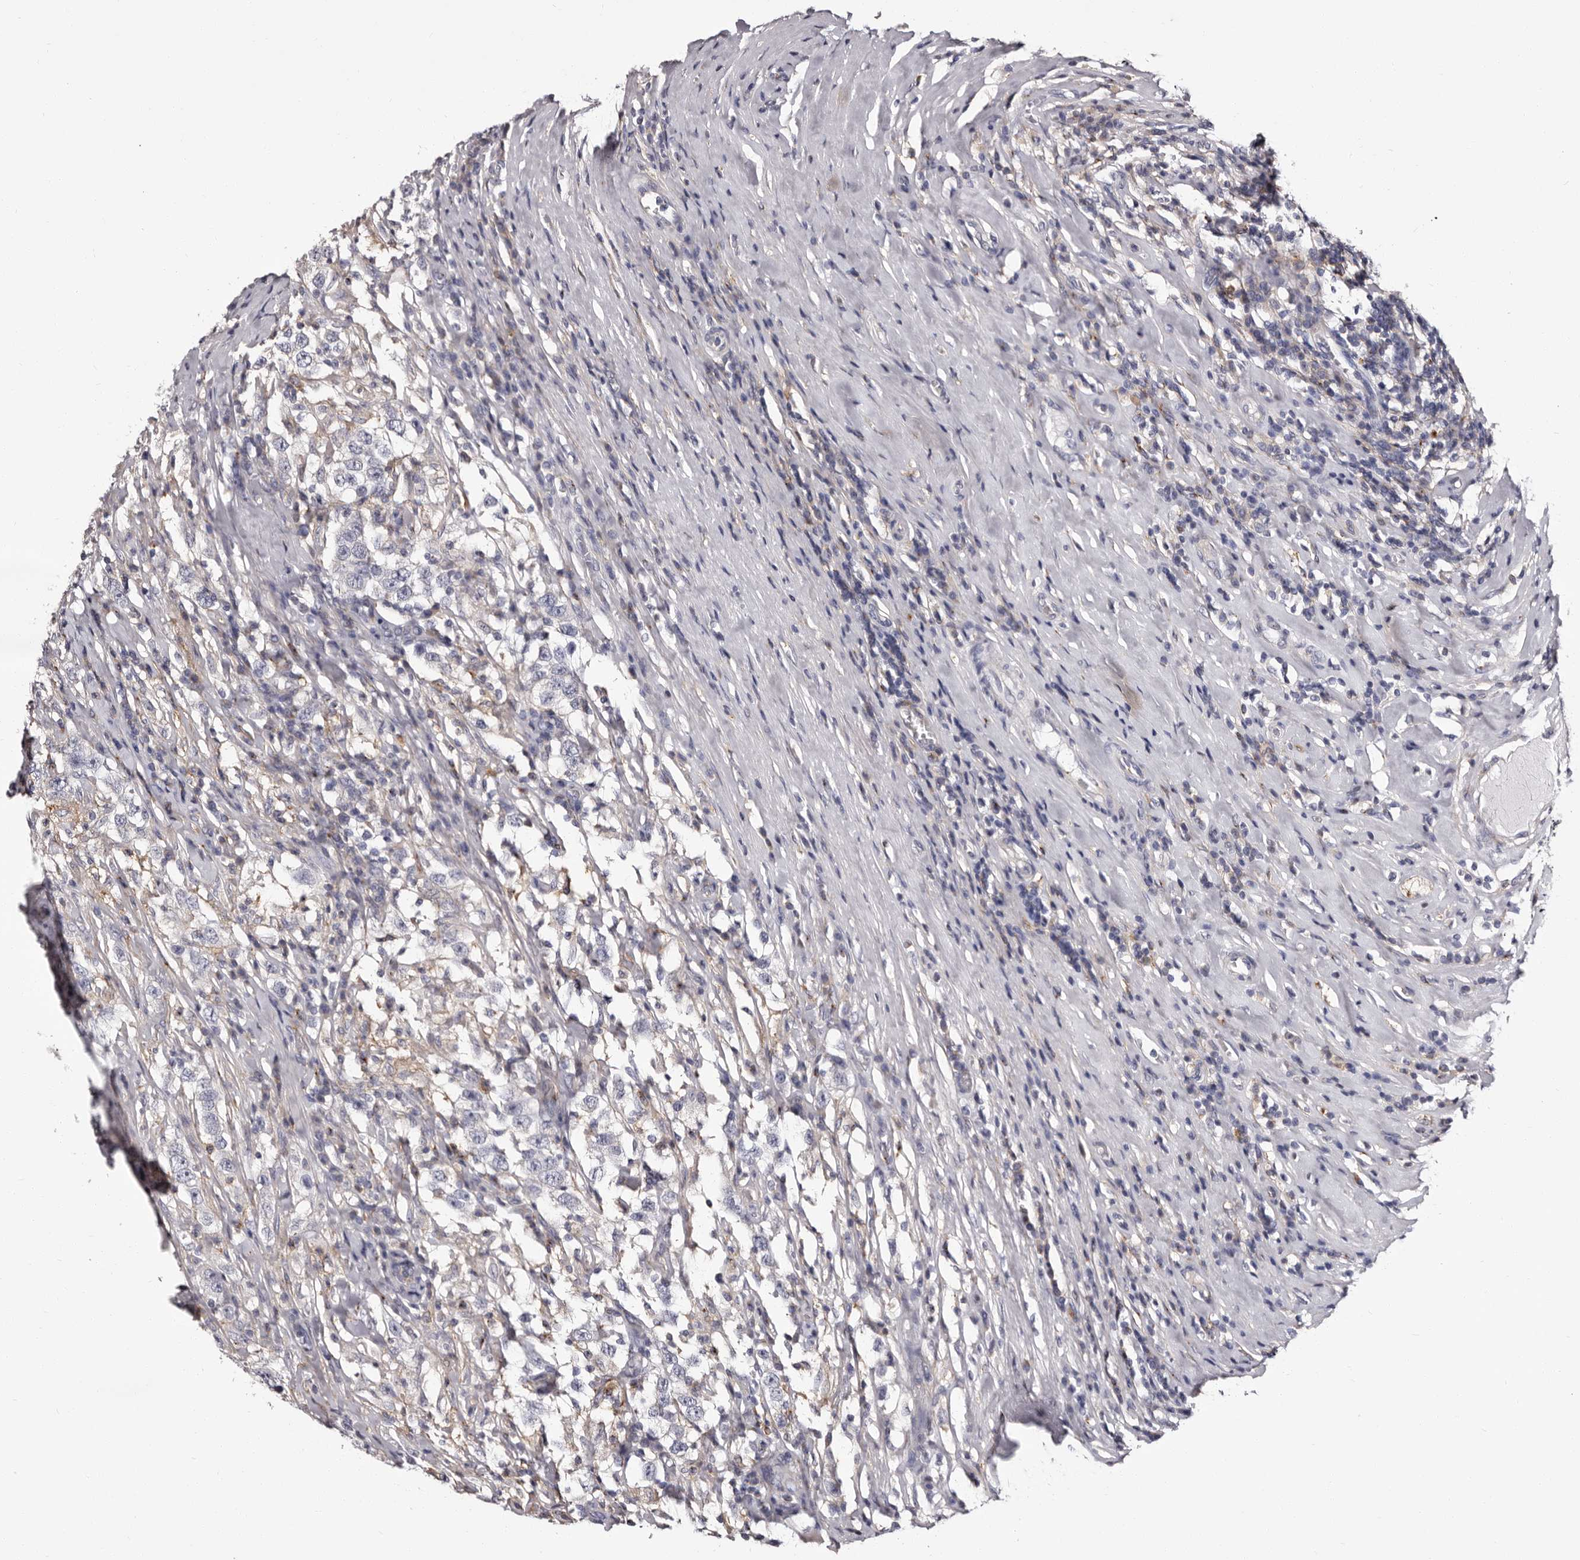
{"staining": {"intensity": "negative", "quantity": "none", "location": "none"}, "tissue": "testis cancer", "cell_type": "Tumor cells", "image_type": "cancer", "snomed": [{"axis": "morphology", "description": "Seminoma, NOS"}, {"axis": "topography", "description": "Testis"}], "caption": "This image is of testis cancer stained with immunohistochemistry (IHC) to label a protein in brown with the nuclei are counter-stained blue. There is no positivity in tumor cells.", "gene": "AUNIP", "patient": {"sex": "male", "age": 41}}